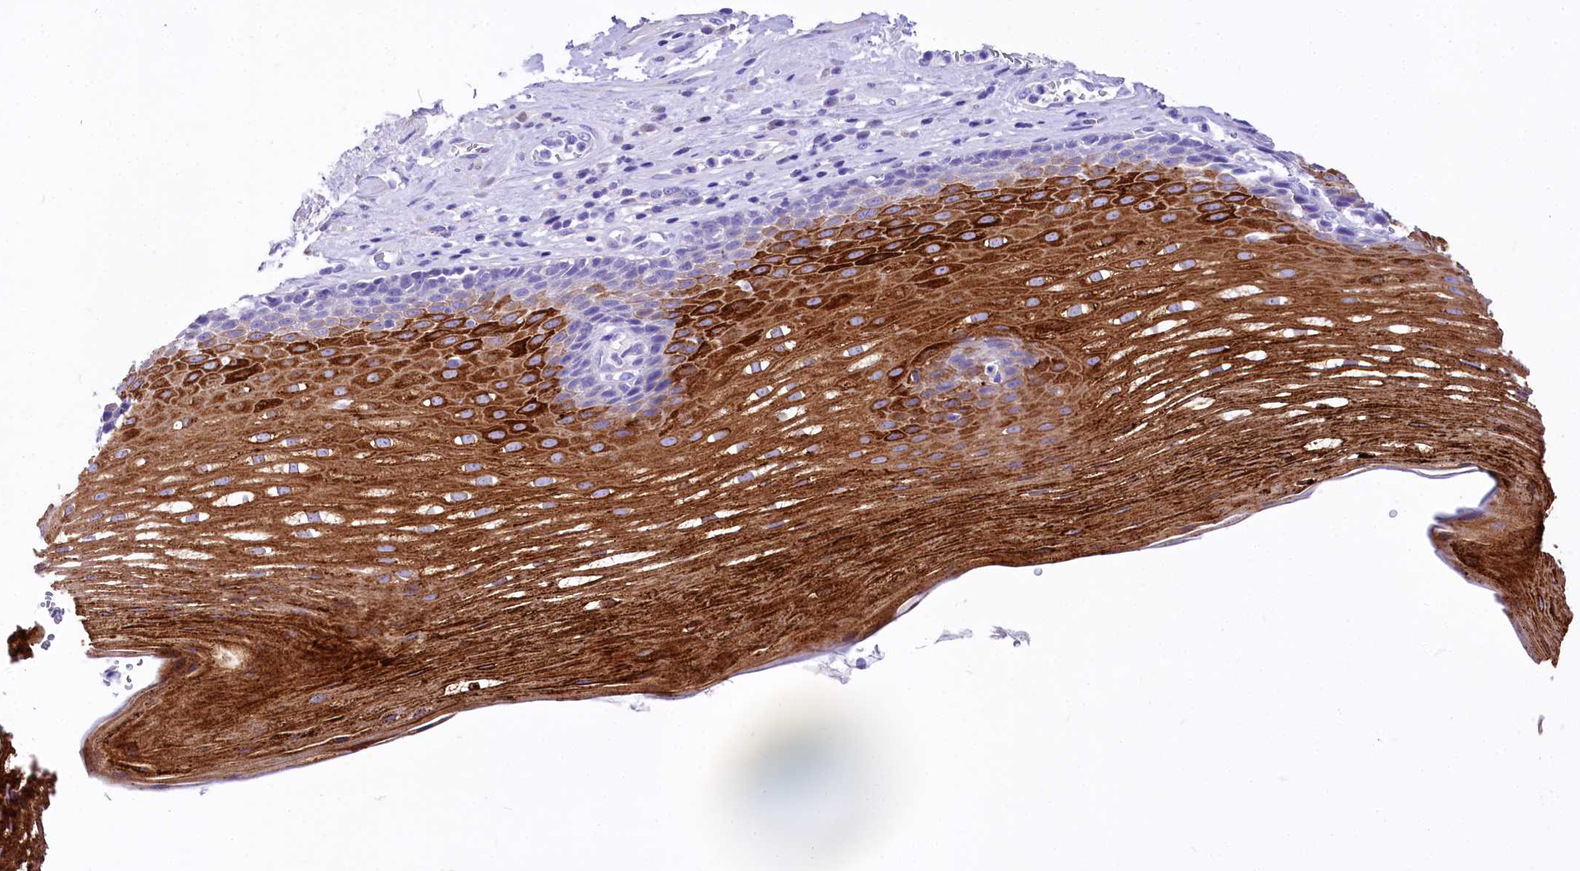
{"staining": {"intensity": "strong", "quantity": "25%-75%", "location": "cytoplasmic/membranous"}, "tissue": "esophagus", "cell_type": "Squamous epithelial cells", "image_type": "normal", "snomed": [{"axis": "morphology", "description": "Normal tissue, NOS"}, {"axis": "topography", "description": "Esophagus"}], "caption": "Strong cytoplasmic/membranous staining is identified in approximately 25%-75% of squamous epithelial cells in normal esophagus.", "gene": "A2ML1", "patient": {"sex": "male", "age": 62}}